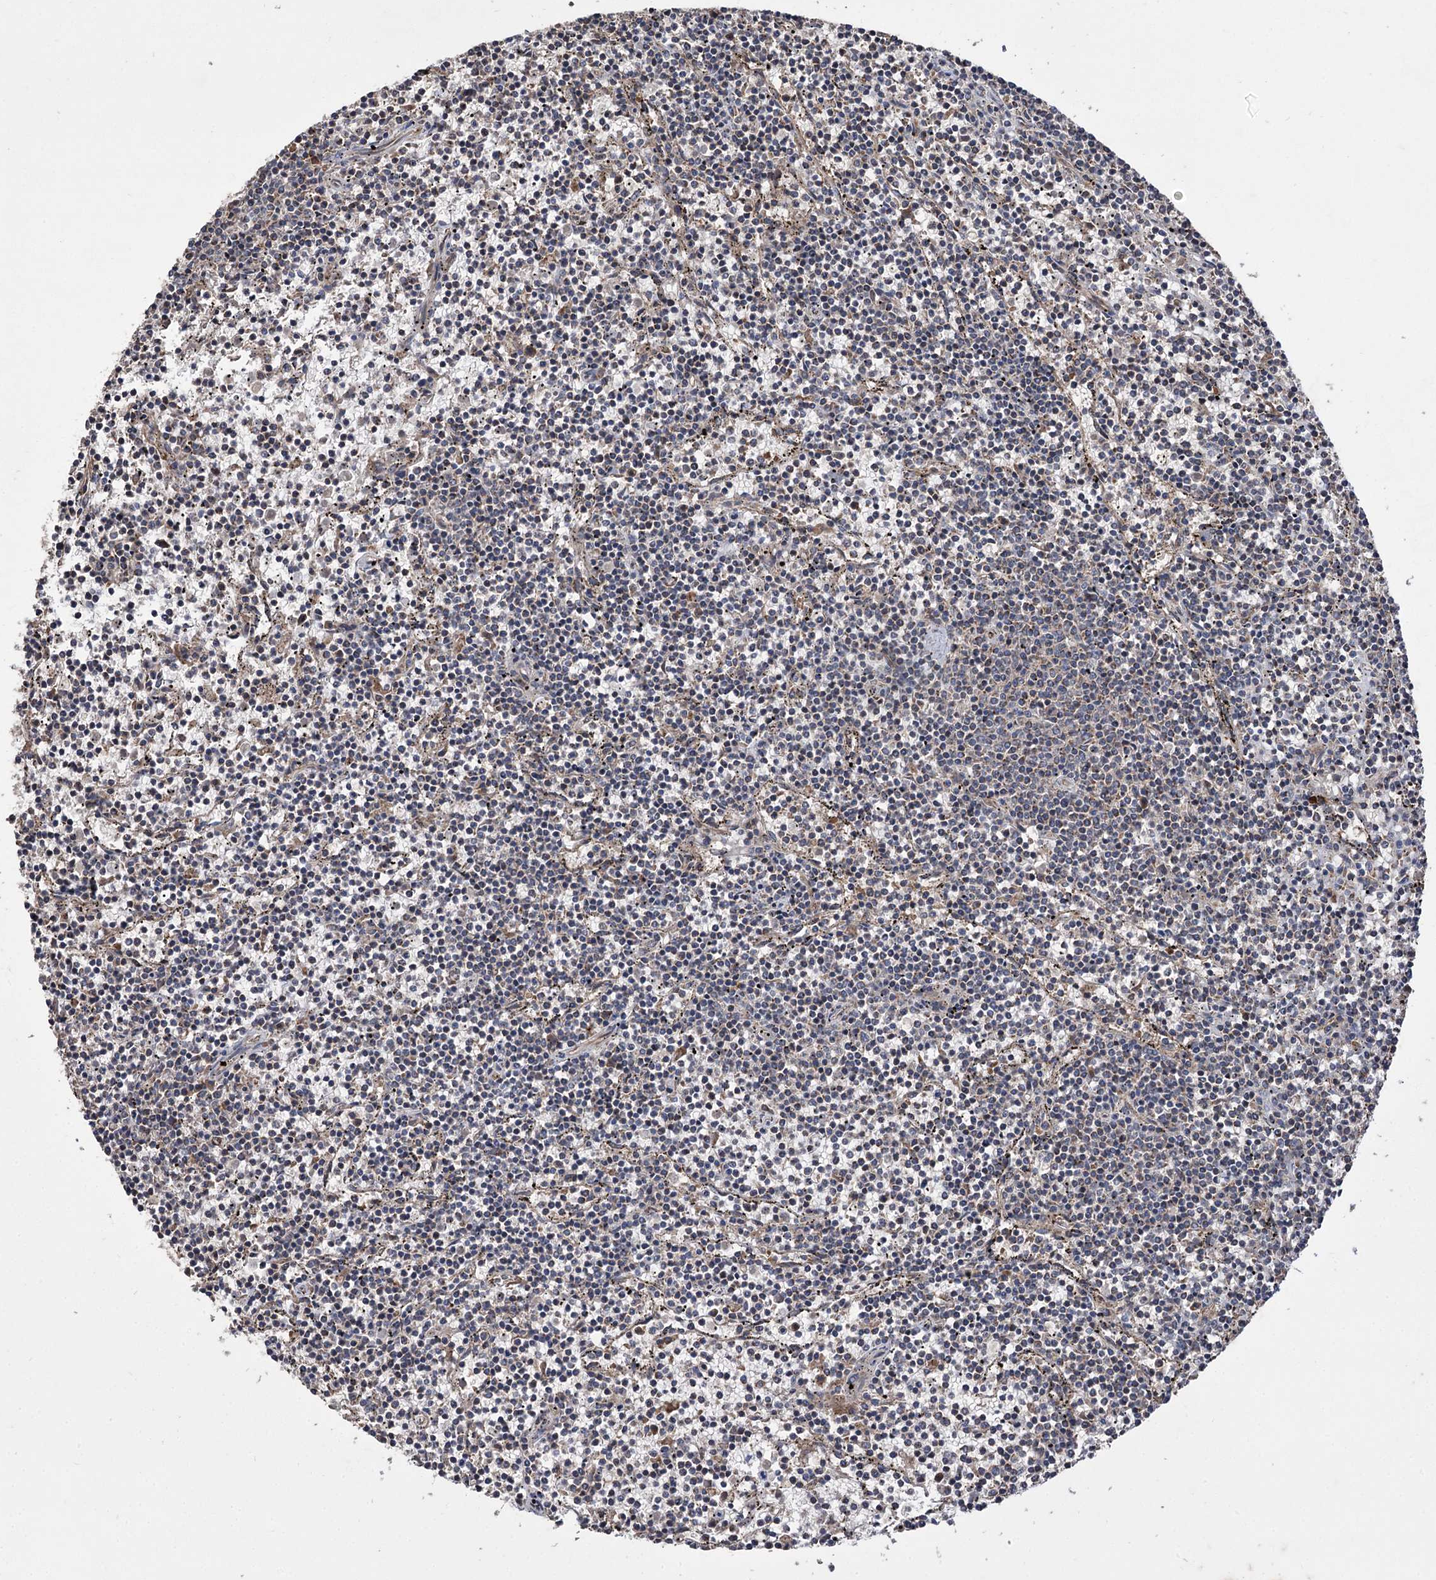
{"staining": {"intensity": "weak", "quantity": "<25%", "location": "cytoplasmic/membranous"}, "tissue": "lymphoma", "cell_type": "Tumor cells", "image_type": "cancer", "snomed": [{"axis": "morphology", "description": "Malignant lymphoma, non-Hodgkin's type, Low grade"}, {"axis": "topography", "description": "Spleen"}], "caption": "This is an immunohistochemistry (IHC) histopathology image of lymphoma. There is no staining in tumor cells.", "gene": "RASSF3", "patient": {"sex": "female", "age": 50}}